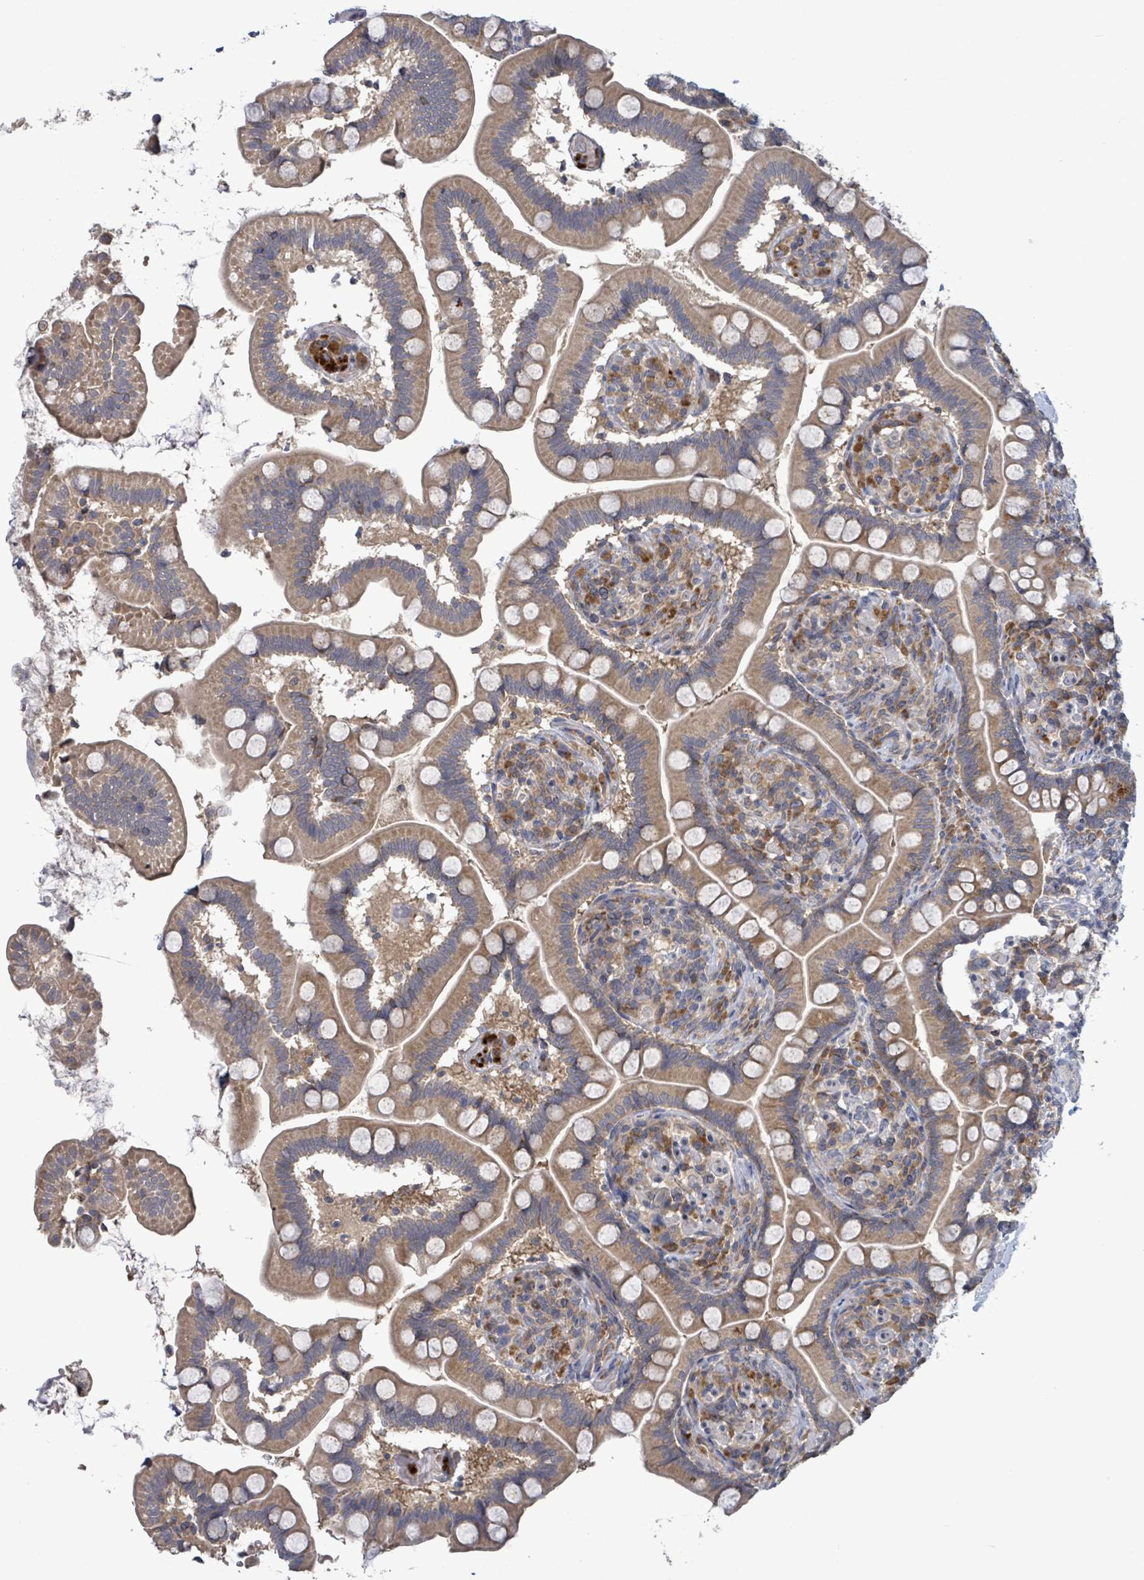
{"staining": {"intensity": "moderate", "quantity": ">75%", "location": "cytoplasmic/membranous"}, "tissue": "small intestine", "cell_type": "Glandular cells", "image_type": "normal", "snomed": [{"axis": "morphology", "description": "Normal tissue, NOS"}, {"axis": "topography", "description": "Small intestine"}], "caption": "Protein expression analysis of benign small intestine reveals moderate cytoplasmic/membranous staining in about >75% of glandular cells.", "gene": "SERPINE3", "patient": {"sex": "female", "age": 64}}